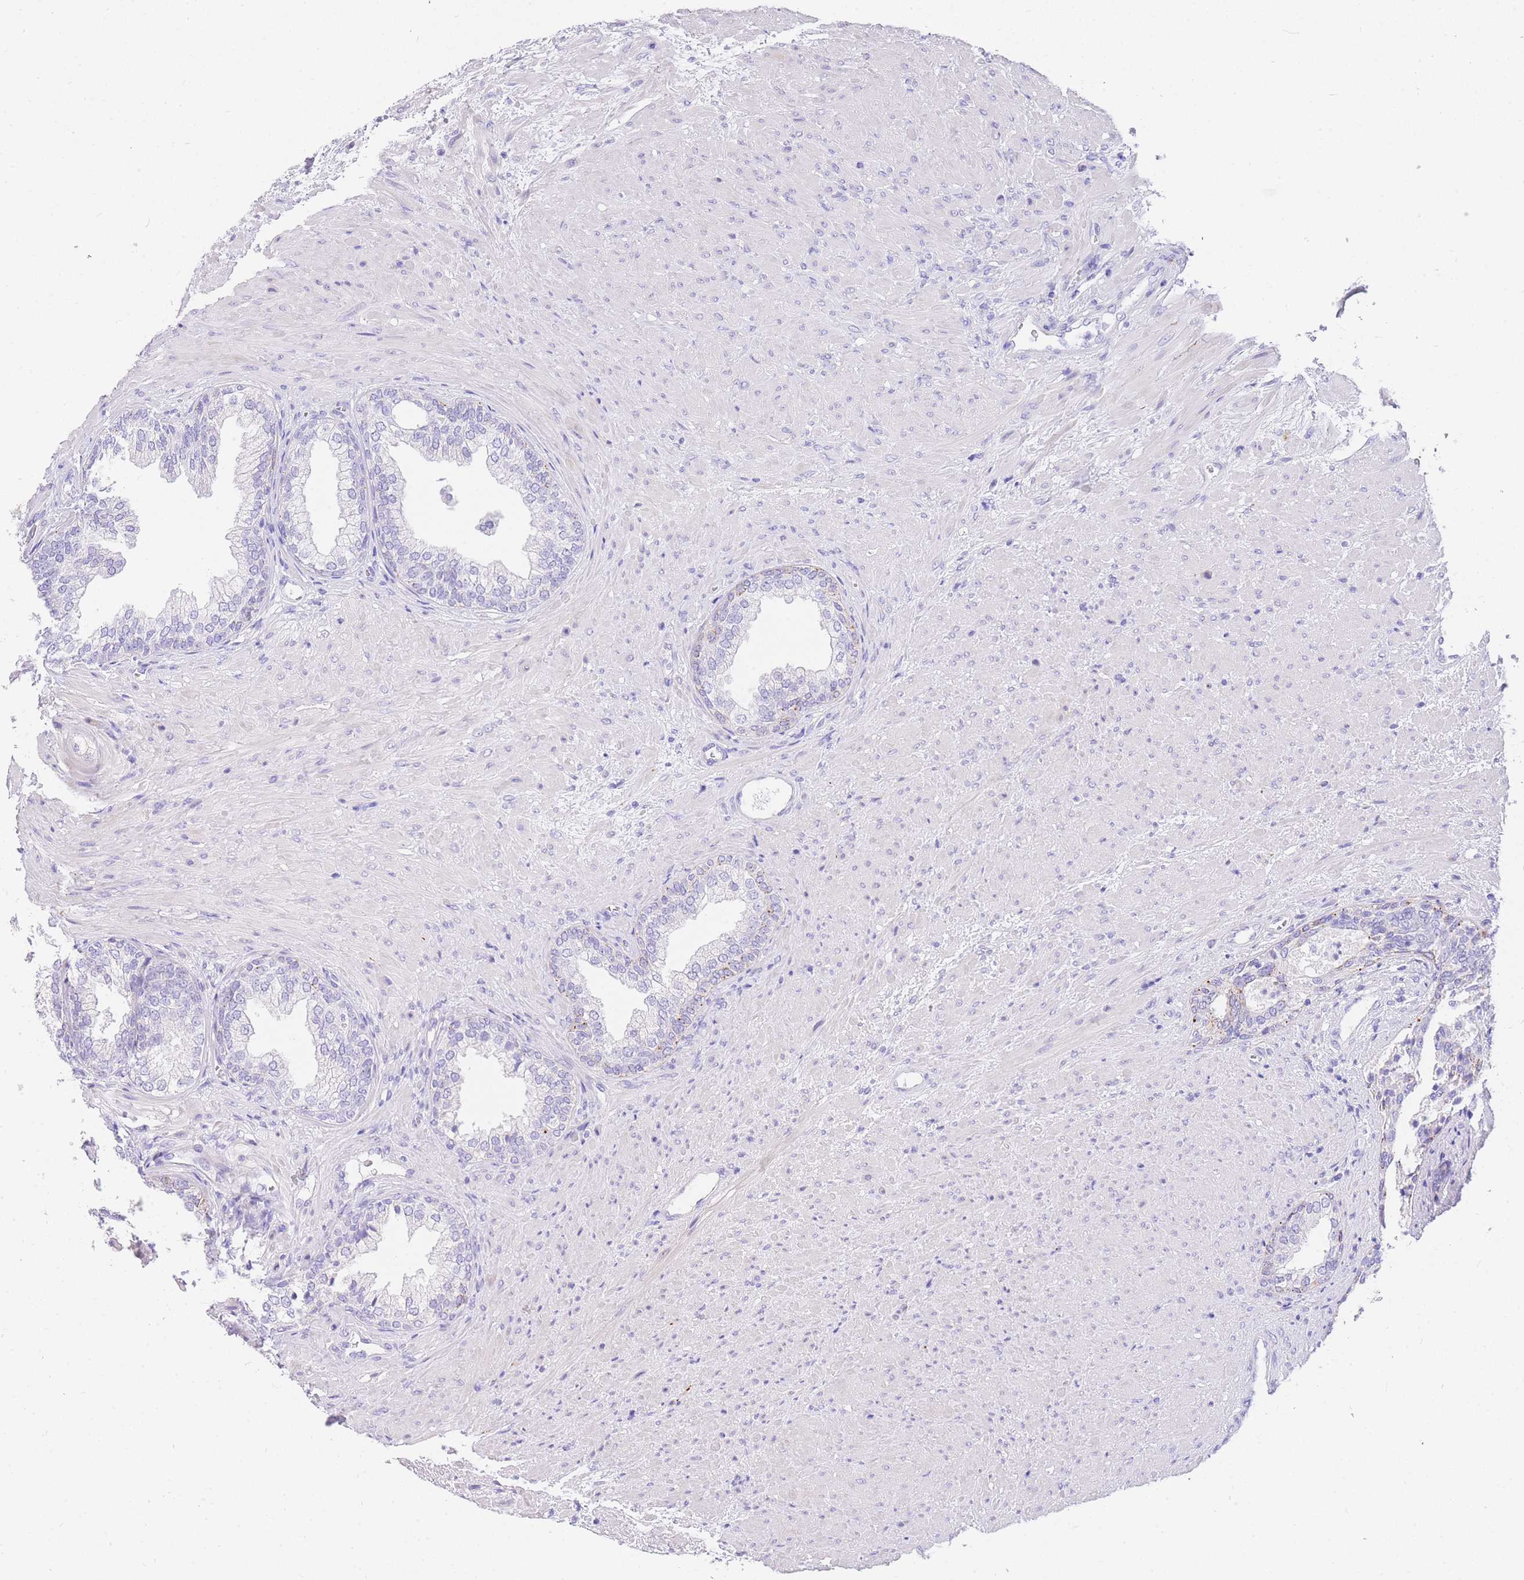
{"staining": {"intensity": "weak", "quantity": "<25%", "location": "cytoplasmic/membranous"}, "tissue": "prostate", "cell_type": "Glandular cells", "image_type": "normal", "snomed": [{"axis": "morphology", "description": "Normal tissue, NOS"}, {"axis": "topography", "description": "Prostate"}], "caption": "High power microscopy histopathology image of an immunohistochemistry (IHC) image of normal prostate, revealing no significant expression in glandular cells. (DAB immunohistochemistry (IHC) with hematoxylin counter stain).", "gene": "UPK1A", "patient": {"sex": "male", "age": 76}}